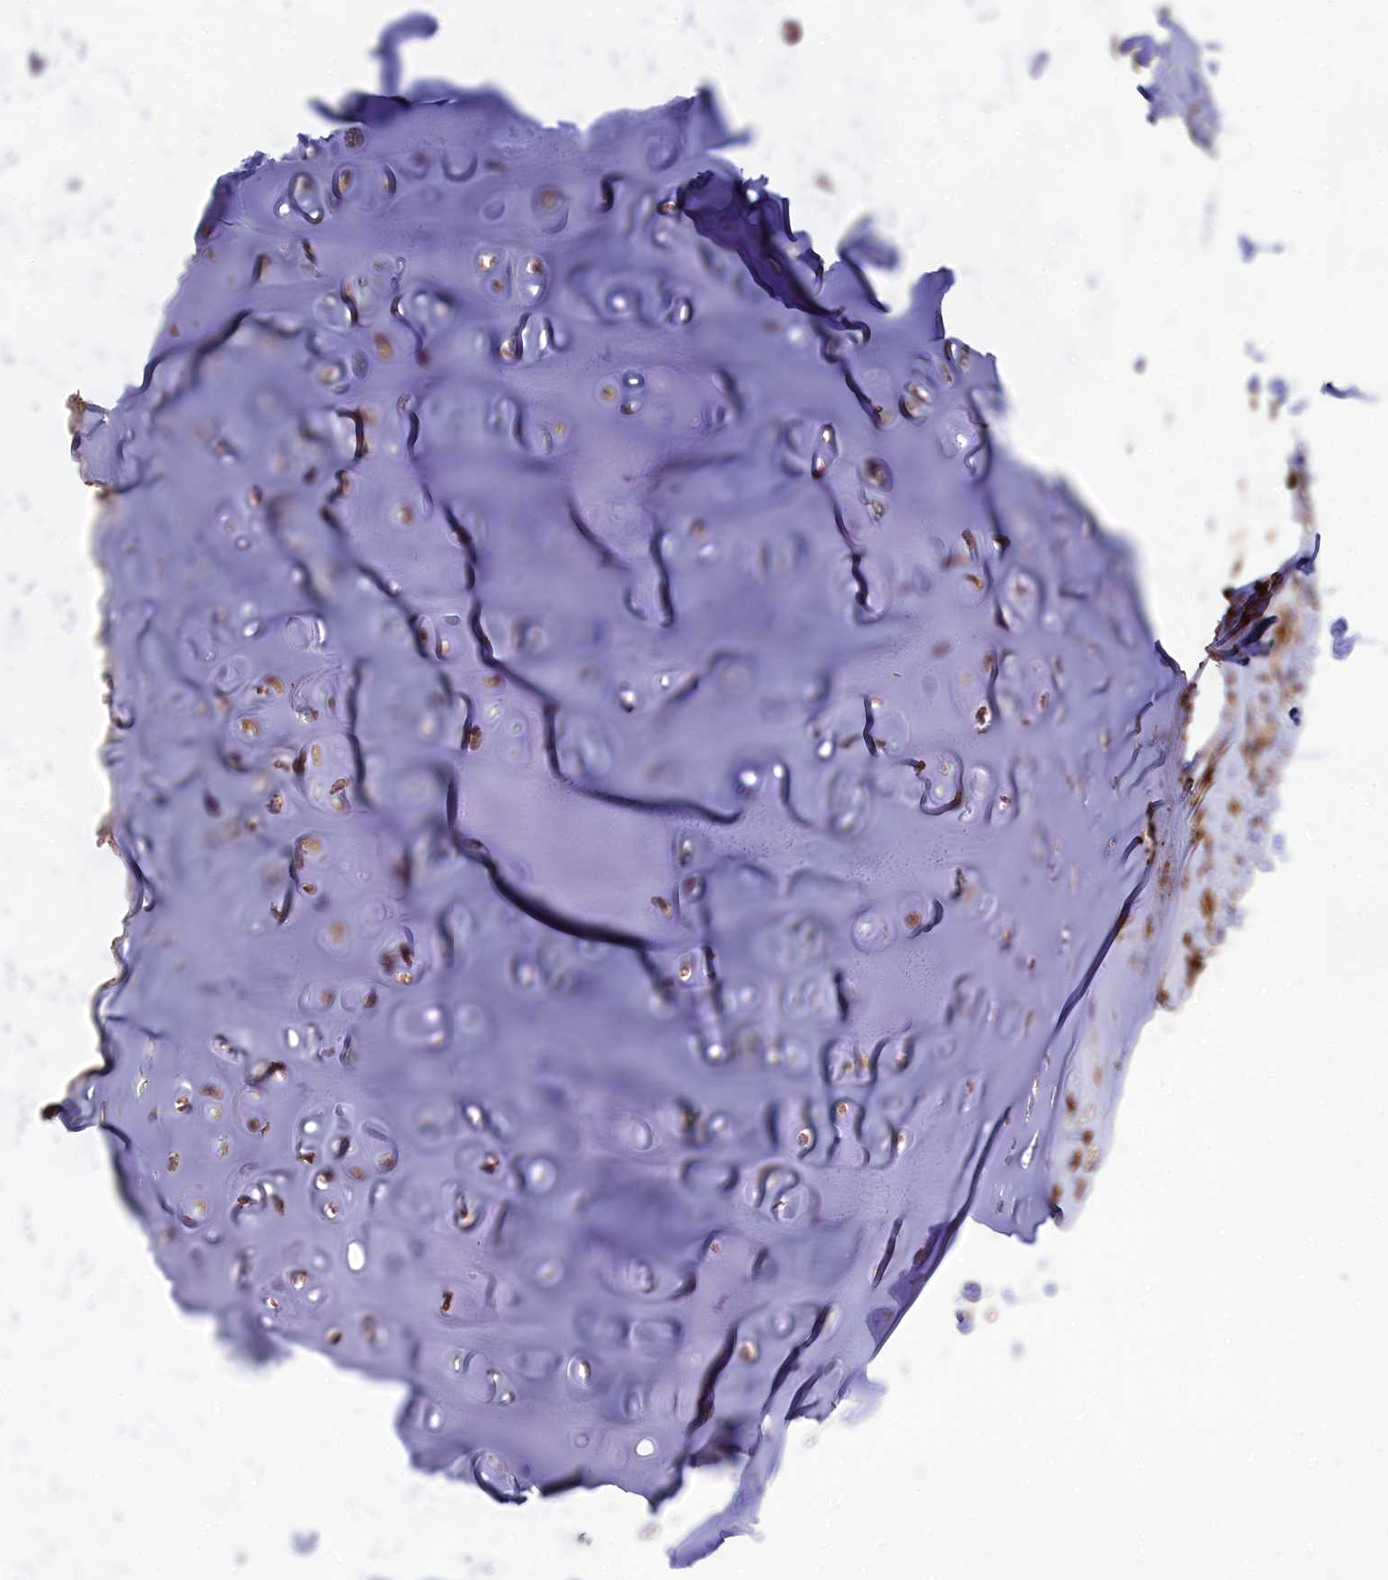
{"staining": {"intensity": "negative", "quantity": "none", "location": "none"}, "tissue": "adipose tissue", "cell_type": "Adipocytes", "image_type": "normal", "snomed": [{"axis": "morphology", "description": "Normal tissue, NOS"}, {"axis": "morphology", "description": "Basal cell carcinoma"}, {"axis": "topography", "description": "Cartilage tissue"}, {"axis": "topography", "description": "Nasopharynx"}, {"axis": "topography", "description": "Oral tissue"}], "caption": "This photomicrograph is of benign adipose tissue stained with immunohistochemistry to label a protein in brown with the nuclei are counter-stained blue. There is no positivity in adipocytes.", "gene": "PKHD1L1", "patient": {"sex": "female", "age": 77}}